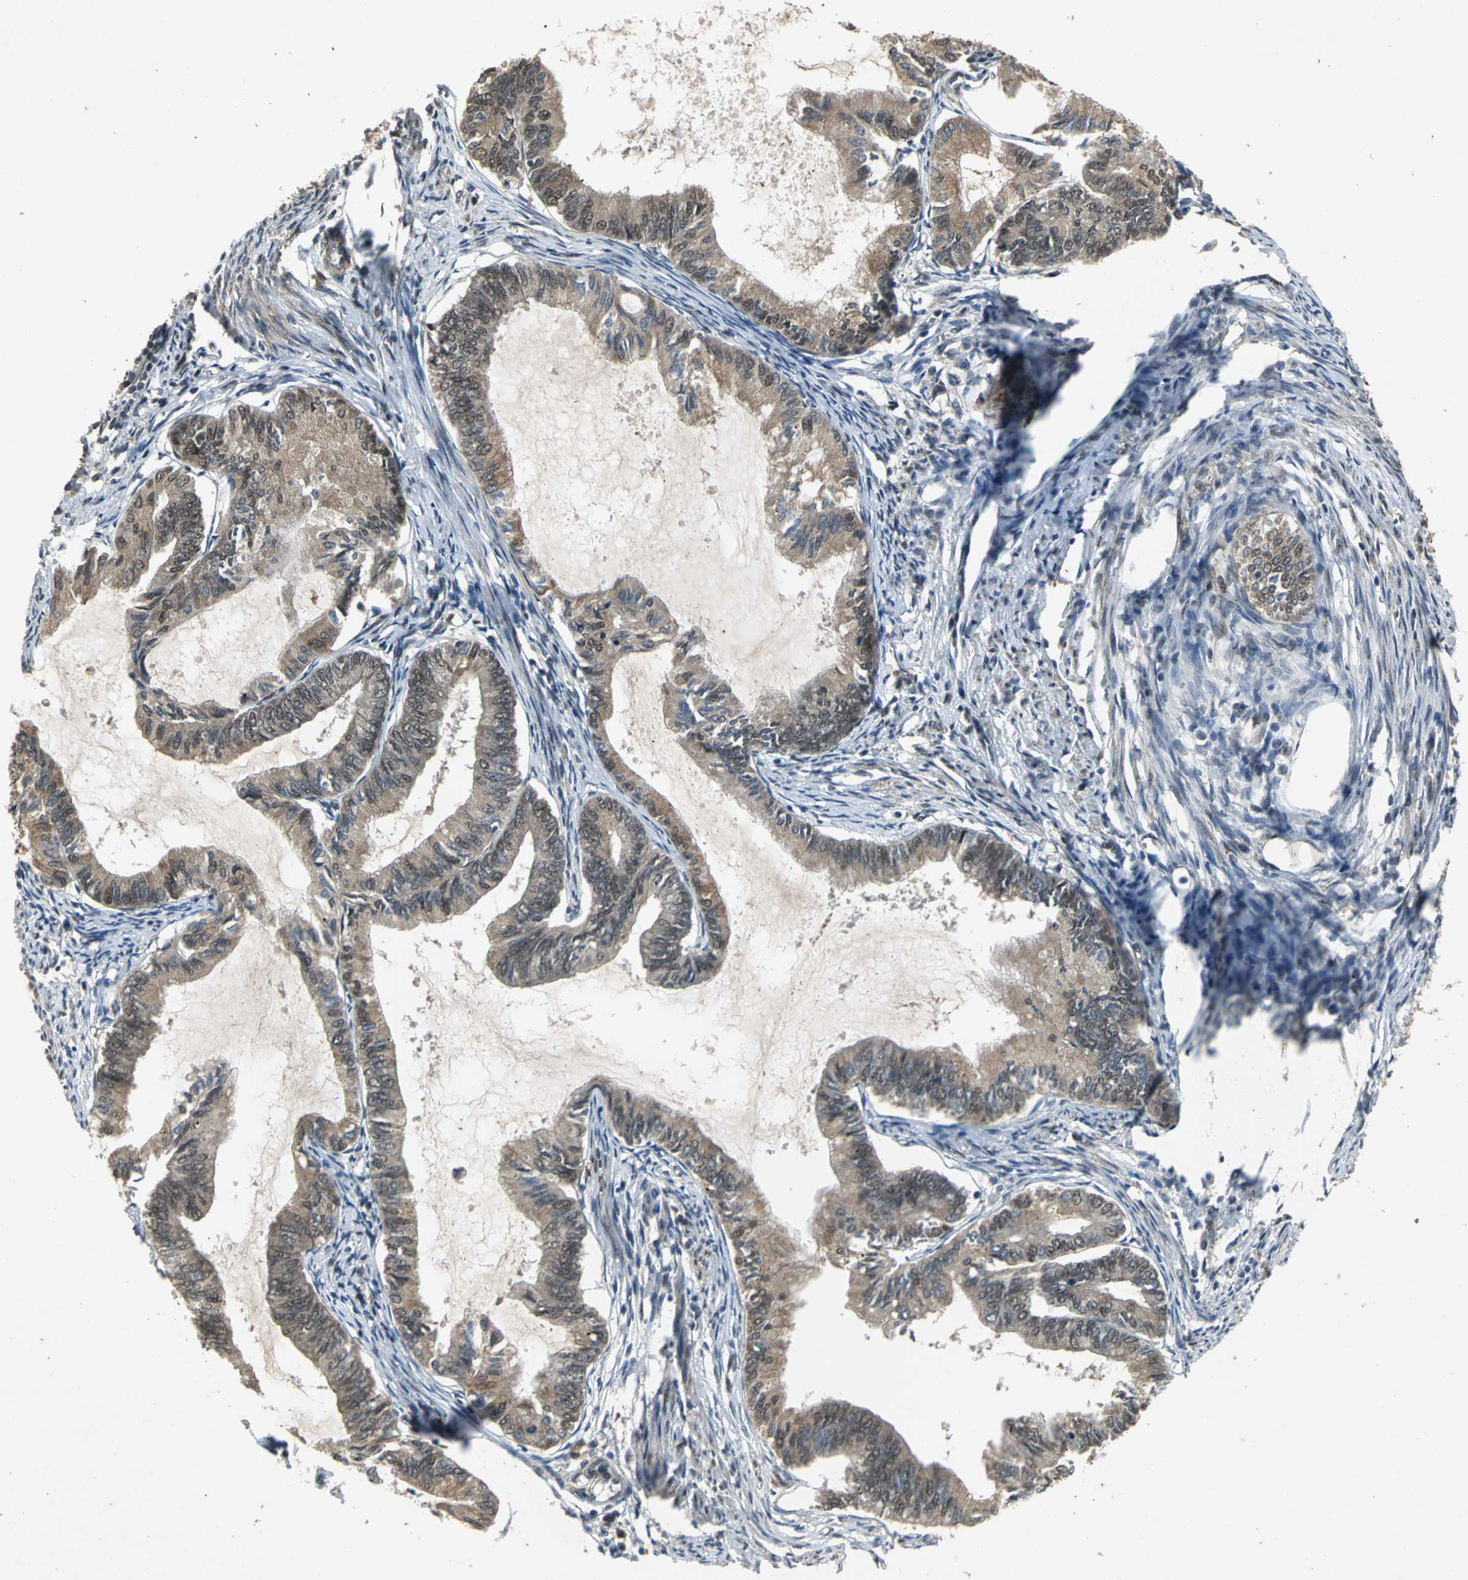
{"staining": {"intensity": "moderate", "quantity": ">75%", "location": "cytoplasmic/membranous"}, "tissue": "endometrial cancer", "cell_type": "Tumor cells", "image_type": "cancer", "snomed": [{"axis": "morphology", "description": "Adenocarcinoma, NOS"}, {"axis": "topography", "description": "Endometrium"}], "caption": "Endometrial adenocarcinoma stained for a protein displays moderate cytoplasmic/membranous positivity in tumor cells. (brown staining indicates protein expression, while blue staining denotes nuclei).", "gene": "NOTCH3", "patient": {"sex": "female", "age": 86}}